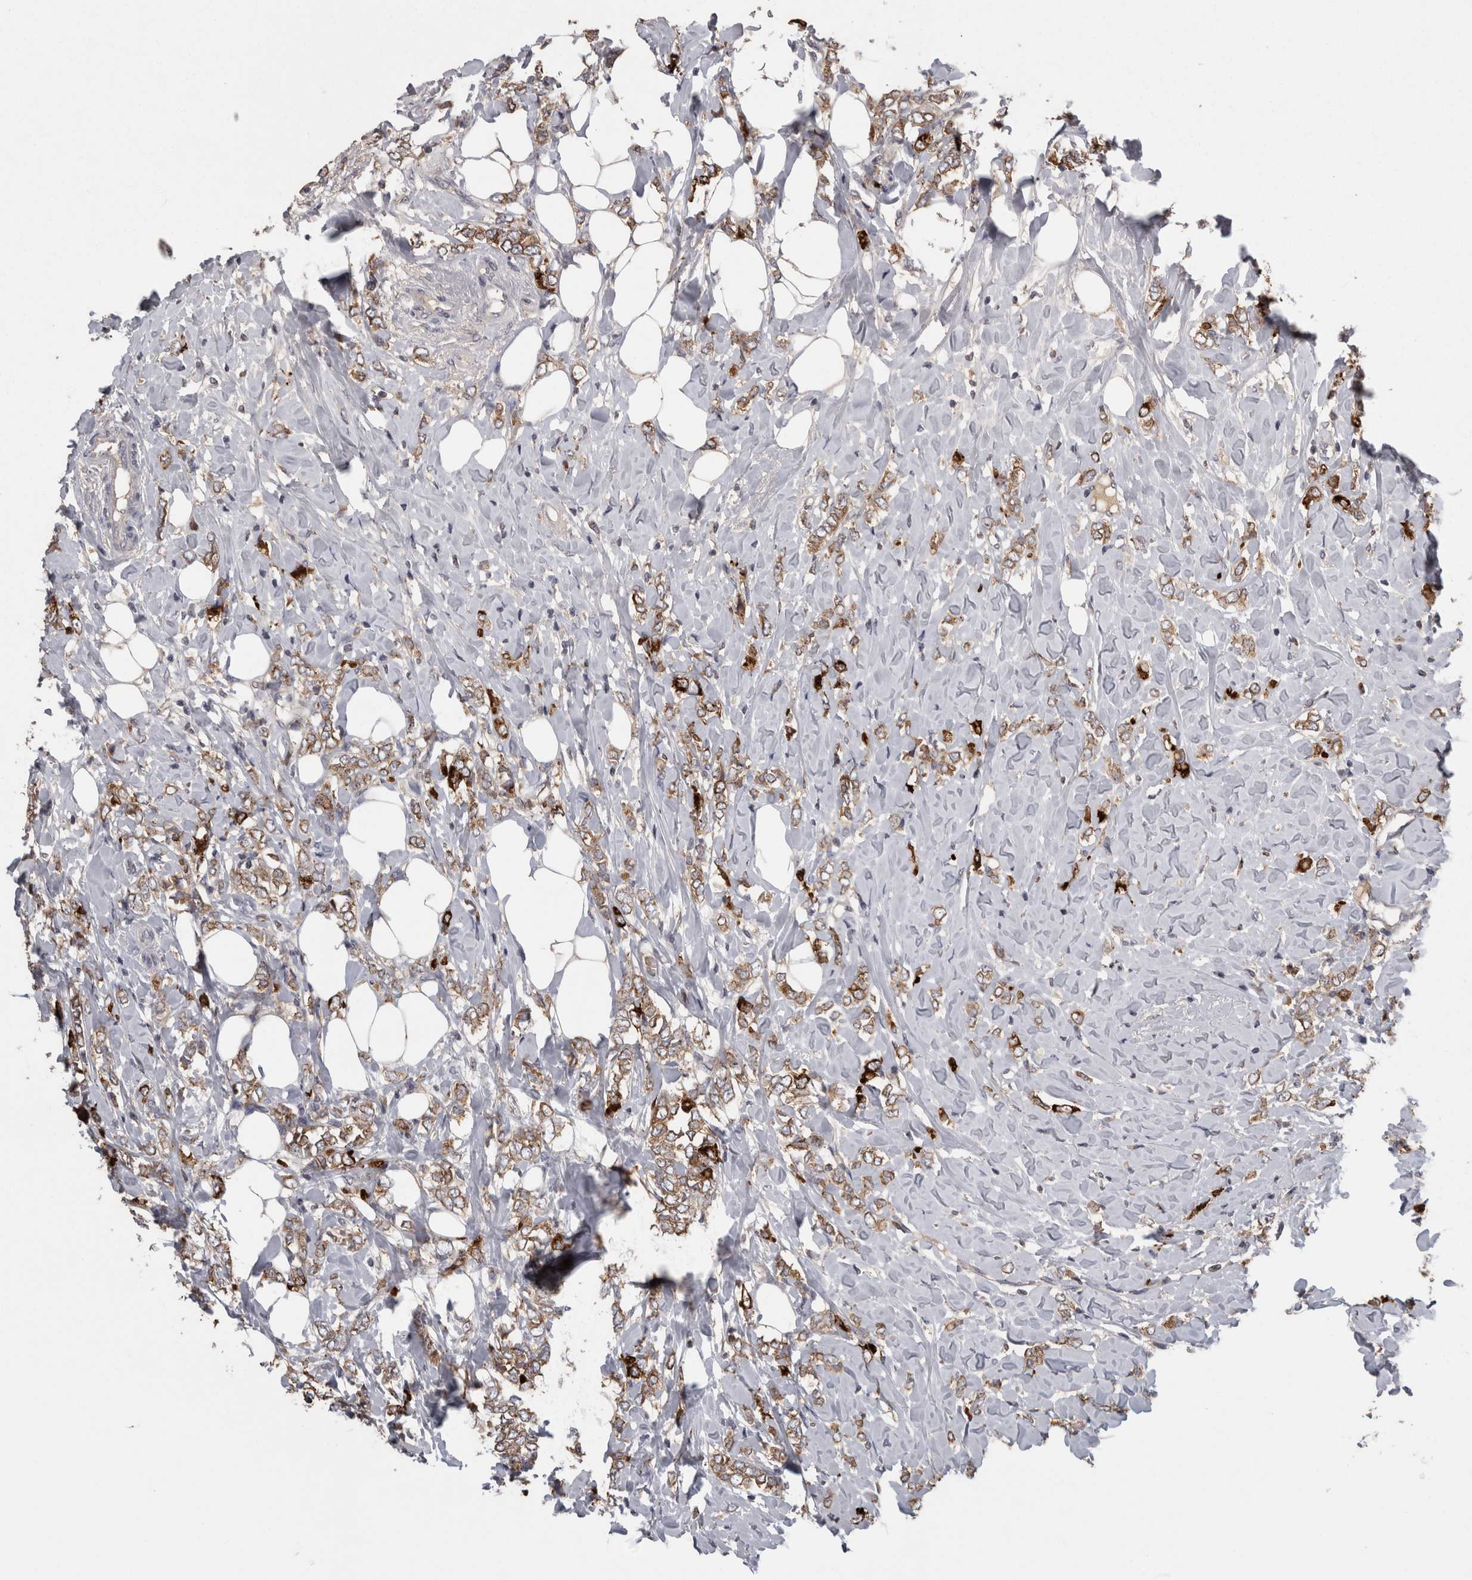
{"staining": {"intensity": "strong", "quantity": "<25%", "location": "cytoplasmic/membranous"}, "tissue": "breast cancer", "cell_type": "Tumor cells", "image_type": "cancer", "snomed": [{"axis": "morphology", "description": "Normal tissue, NOS"}, {"axis": "morphology", "description": "Lobular carcinoma"}, {"axis": "topography", "description": "Breast"}], "caption": "Protein analysis of breast lobular carcinoma tissue exhibits strong cytoplasmic/membranous positivity in about <25% of tumor cells.", "gene": "PCM1", "patient": {"sex": "female", "age": 47}}